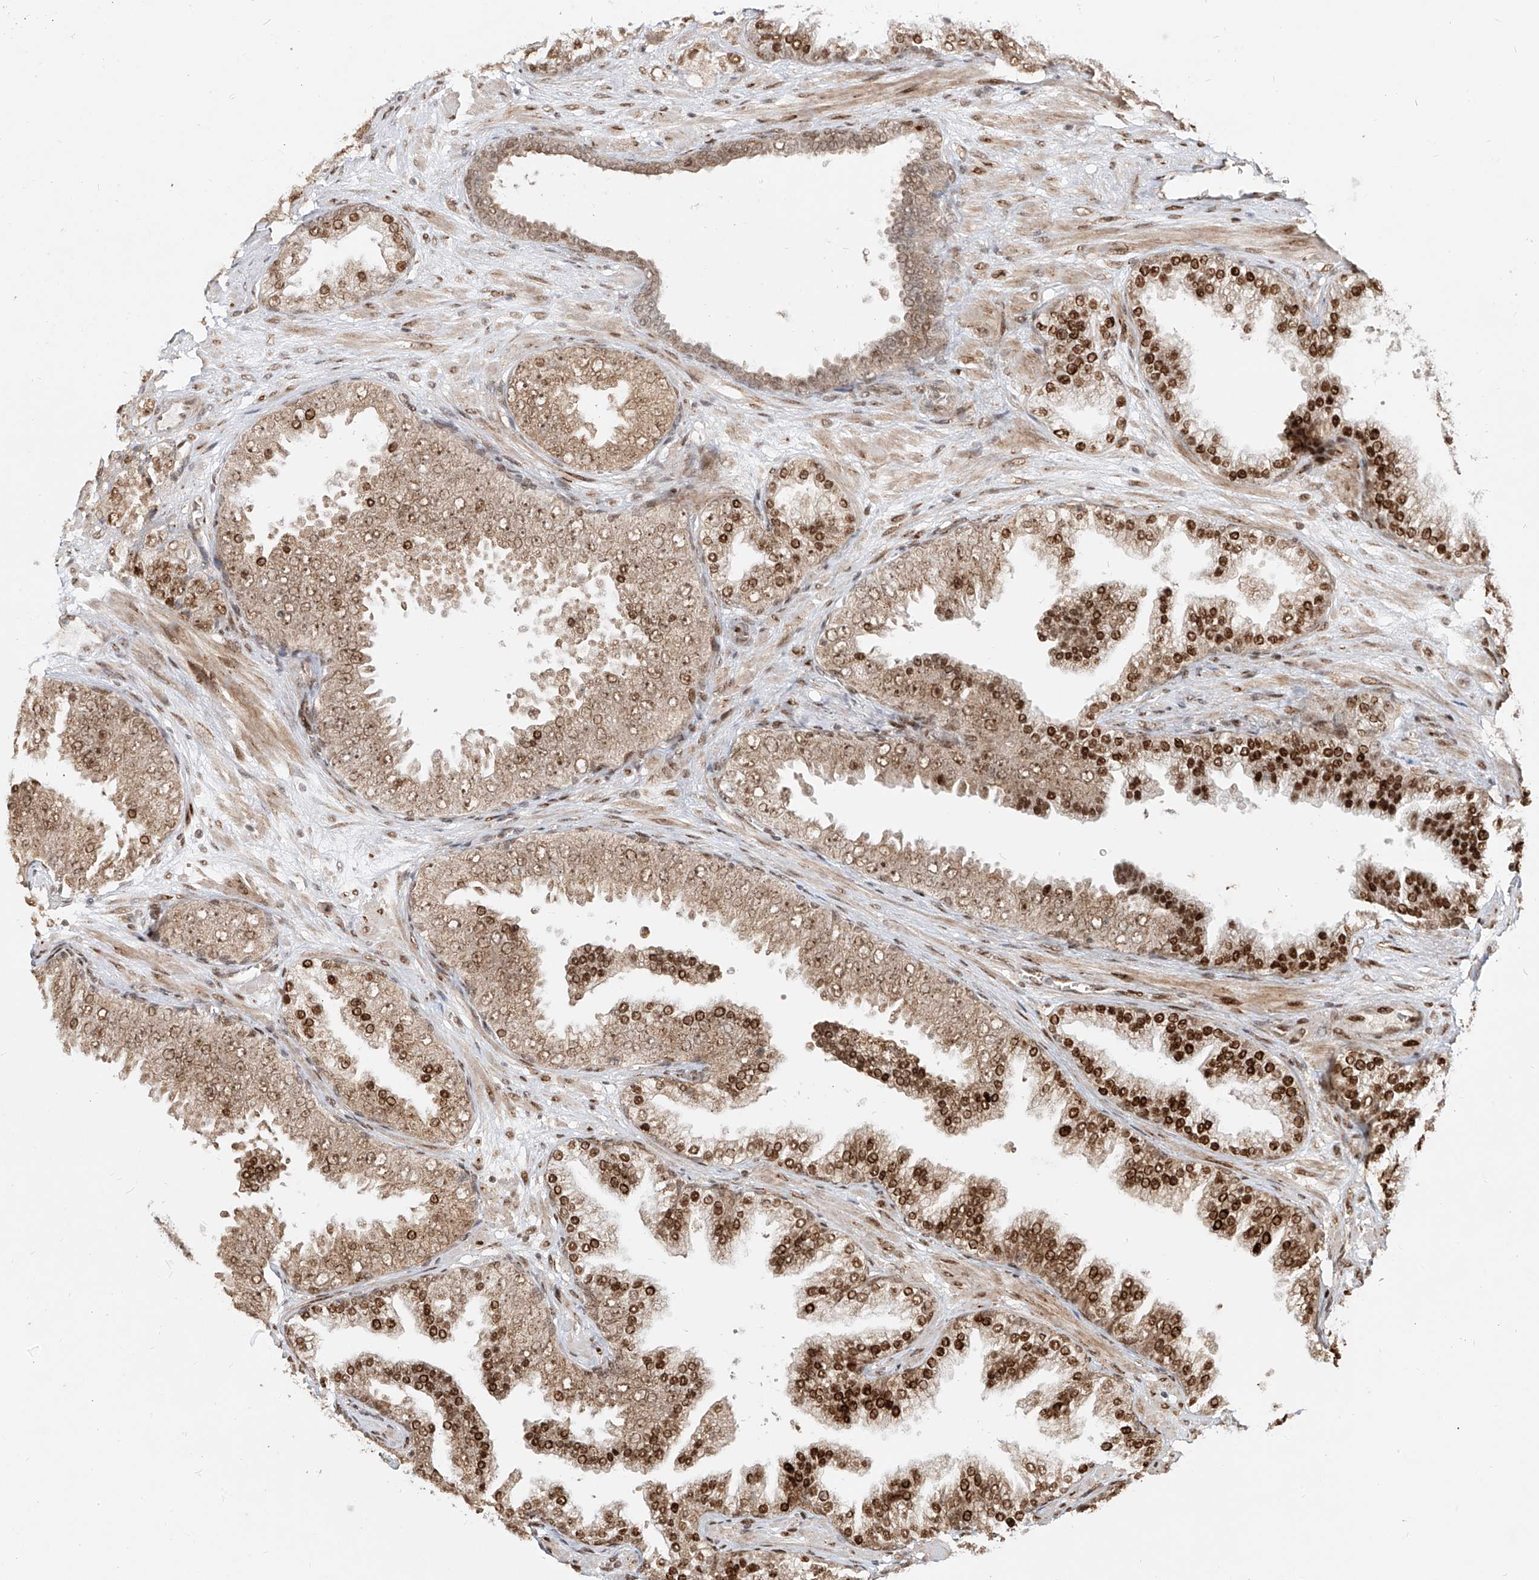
{"staining": {"intensity": "moderate", "quantity": ">75%", "location": "nuclear"}, "tissue": "prostate cancer", "cell_type": "Tumor cells", "image_type": "cancer", "snomed": [{"axis": "morphology", "description": "Adenocarcinoma, High grade"}, {"axis": "topography", "description": "Prostate"}], "caption": "Protein expression analysis of prostate cancer exhibits moderate nuclear staining in approximately >75% of tumor cells.", "gene": "ZNF710", "patient": {"sex": "male", "age": 58}}